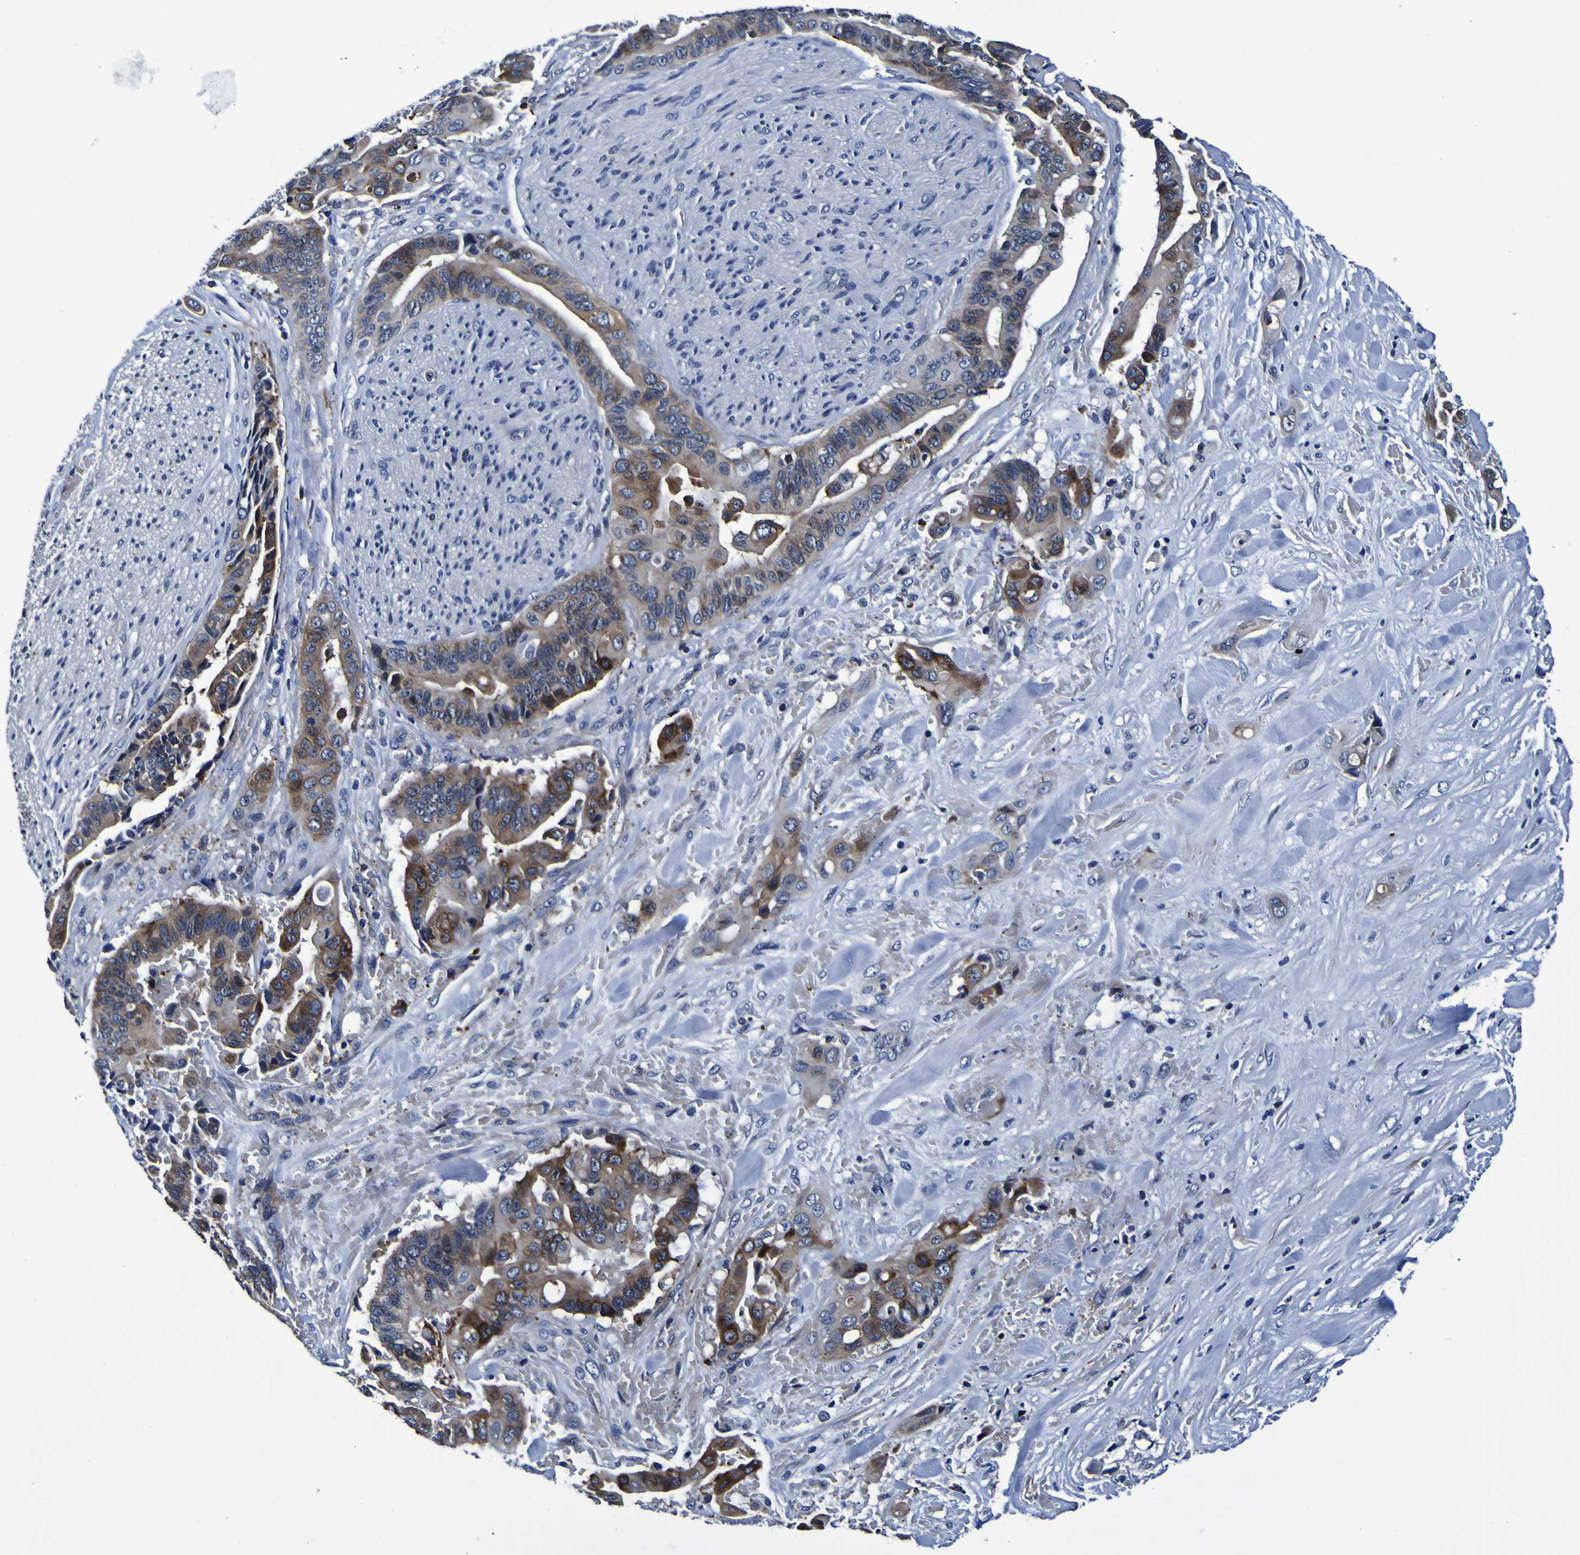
{"staining": {"intensity": "strong", "quantity": "25%-75%", "location": "cytoplasmic/membranous"}, "tissue": "liver cancer", "cell_type": "Tumor cells", "image_type": "cancer", "snomed": [{"axis": "morphology", "description": "Cholangiocarcinoma"}, {"axis": "topography", "description": "Liver"}], "caption": "The image demonstrates a brown stain indicating the presence of a protein in the cytoplasmic/membranous of tumor cells in liver cancer.", "gene": "SORCS1", "patient": {"sex": "female", "age": 61}}